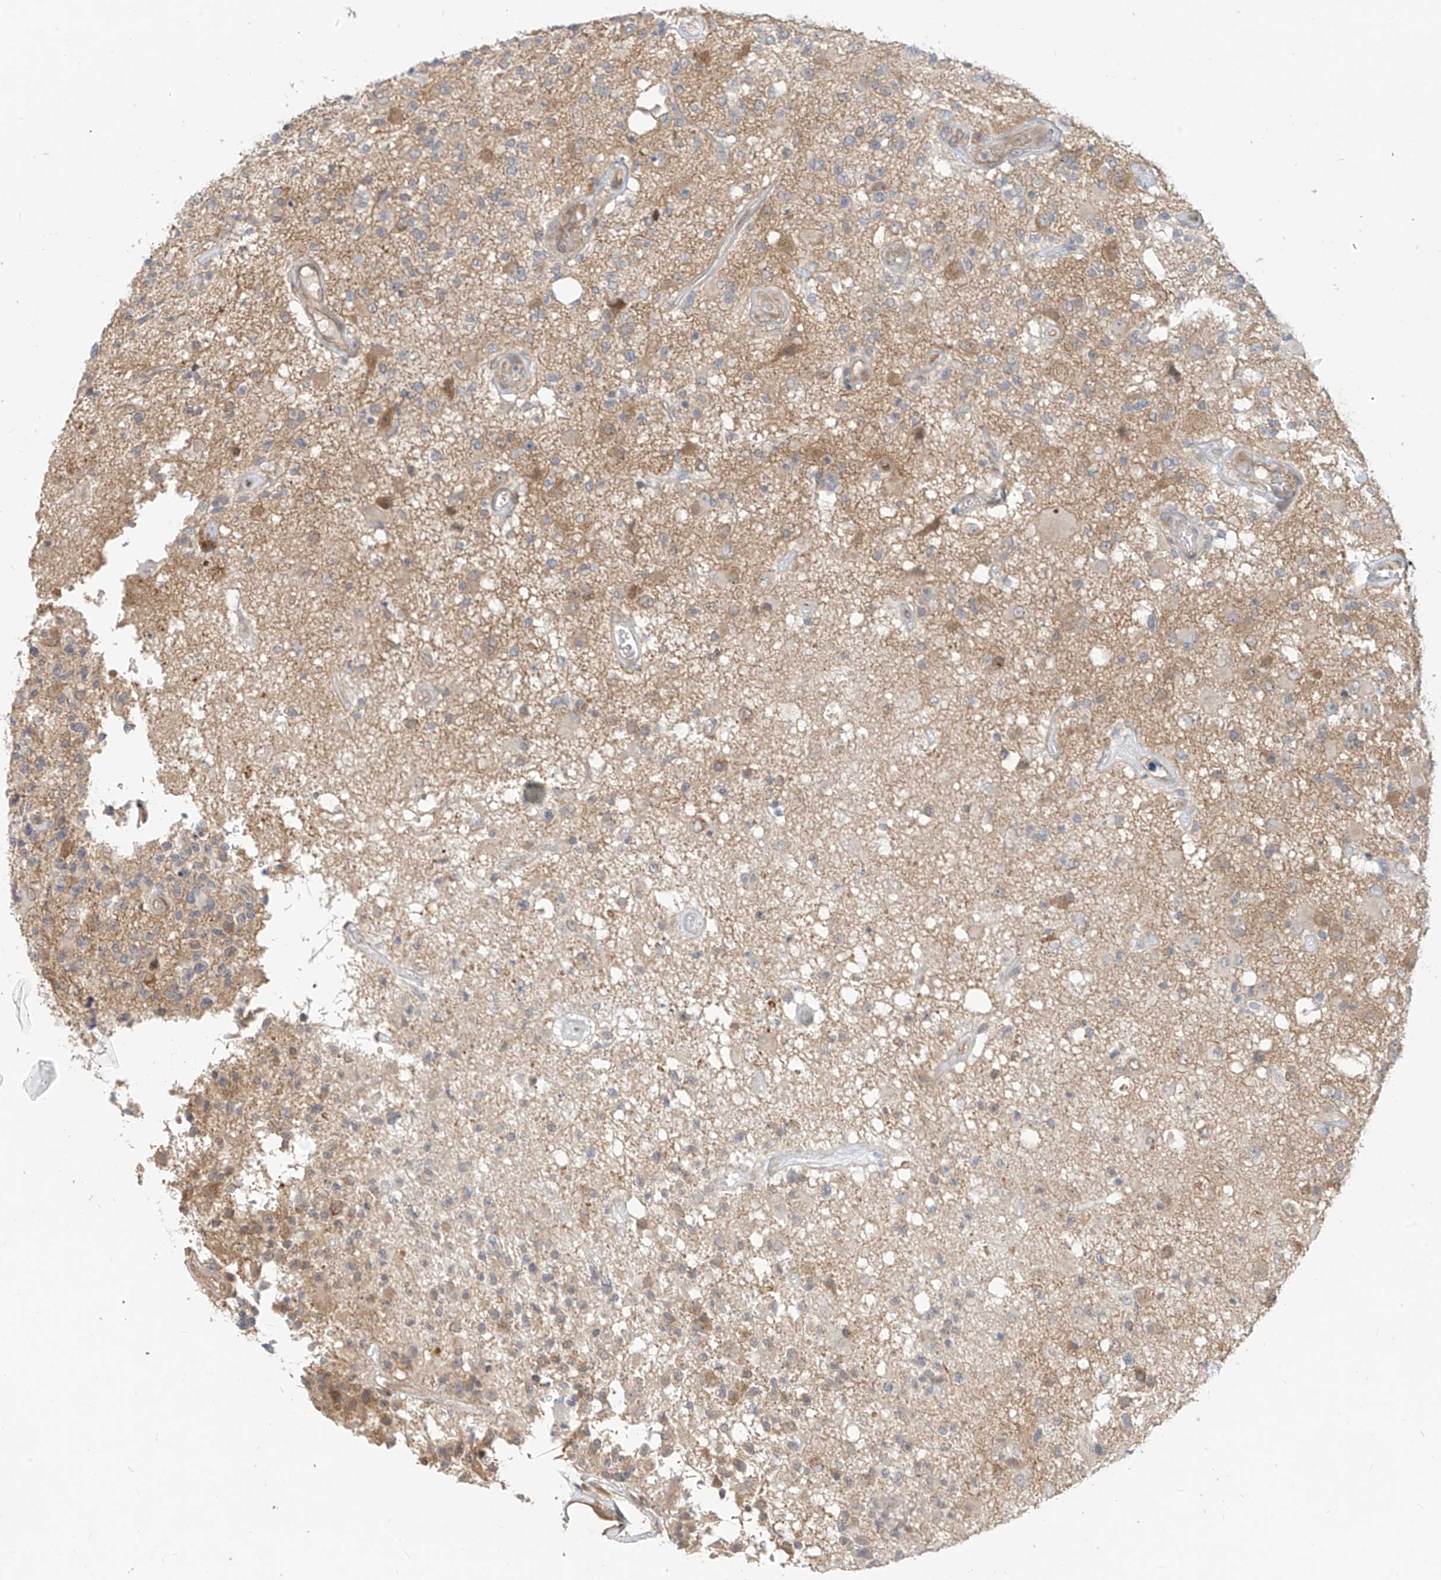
{"staining": {"intensity": "weak", "quantity": "<25%", "location": "cytoplasmic/membranous"}, "tissue": "glioma", "cell_type": "Tumor cells", "image_type": "cancer", "snomed": [{"axis": "morphology", "description": "Glioma, malignant, High grade"}, {"axis": "morphology", "description": "Glioblastoma, NOS"}, {"axis": "topography", "description": "Brain"}], "caption": "This is an immunohistochemistry (IHC) image of human malignant glioma (high-grade). There is no positivity in tumor cells.", "gene": "MTUS2", "patient": {"sex": "male", "age": 60}}